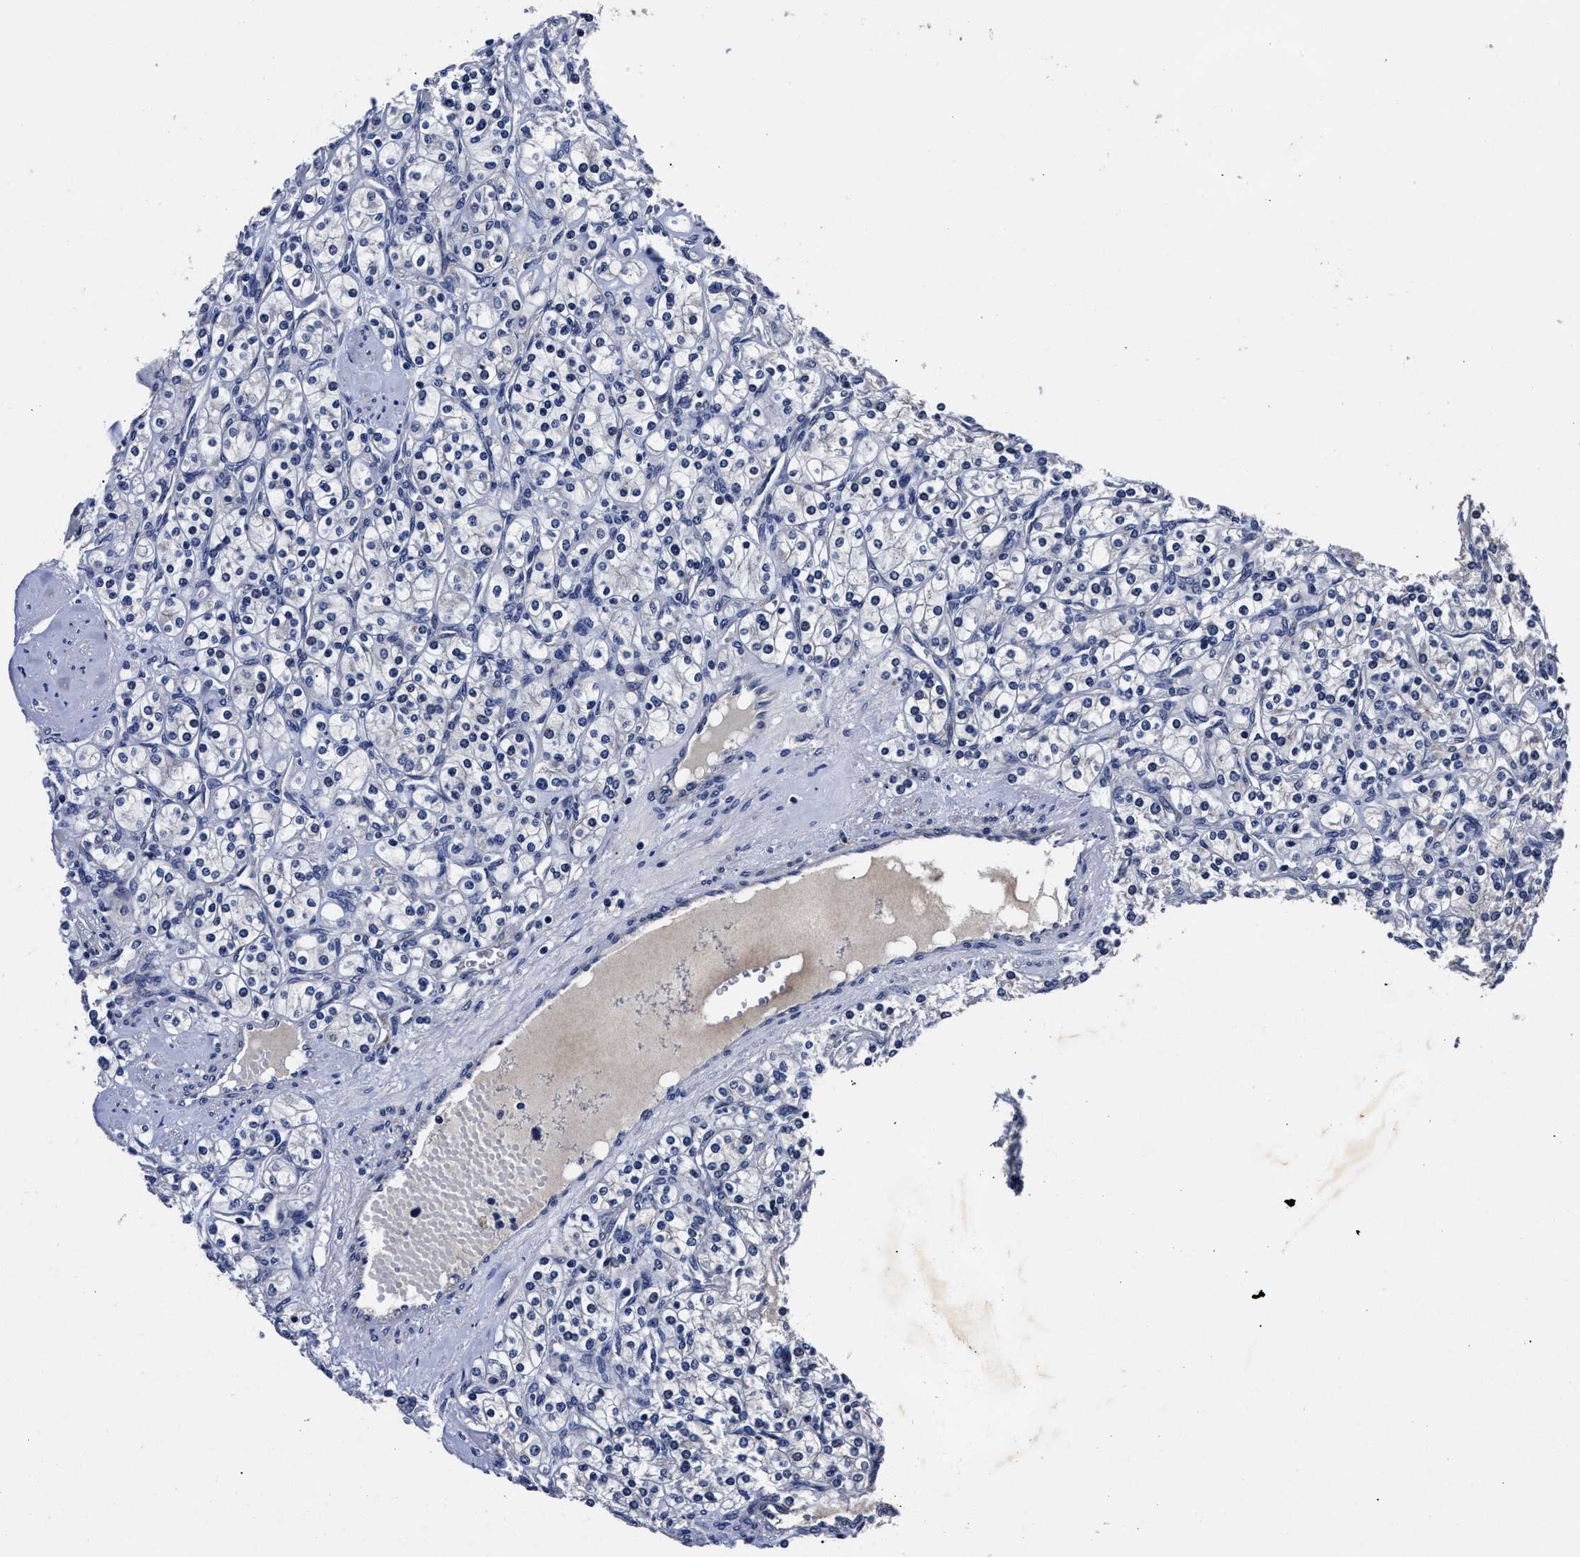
{"staining": {"intensity": "negative", "quantity": "none", "location": "none"}, "tissue": "renal cancer", "cell_type": "Tumor cells", "image_type": "cancer", "snomed": [{"axis": "morphology", "description": "Adenocarcinoma, NOS"}, {"axis": "topography", "description": "Kidney"}], "caption": "Photomicrograph shows no protein staining in tumor cells of renal adenocarcinoma tissue. The staining is performed using DAB (3,3'-diaminobenzidine) brown chromogen with nuclei counter-stained in using hematoxylin.", "gene": "OLFML2A", "patient": {"sex": "male", "age": 77}}